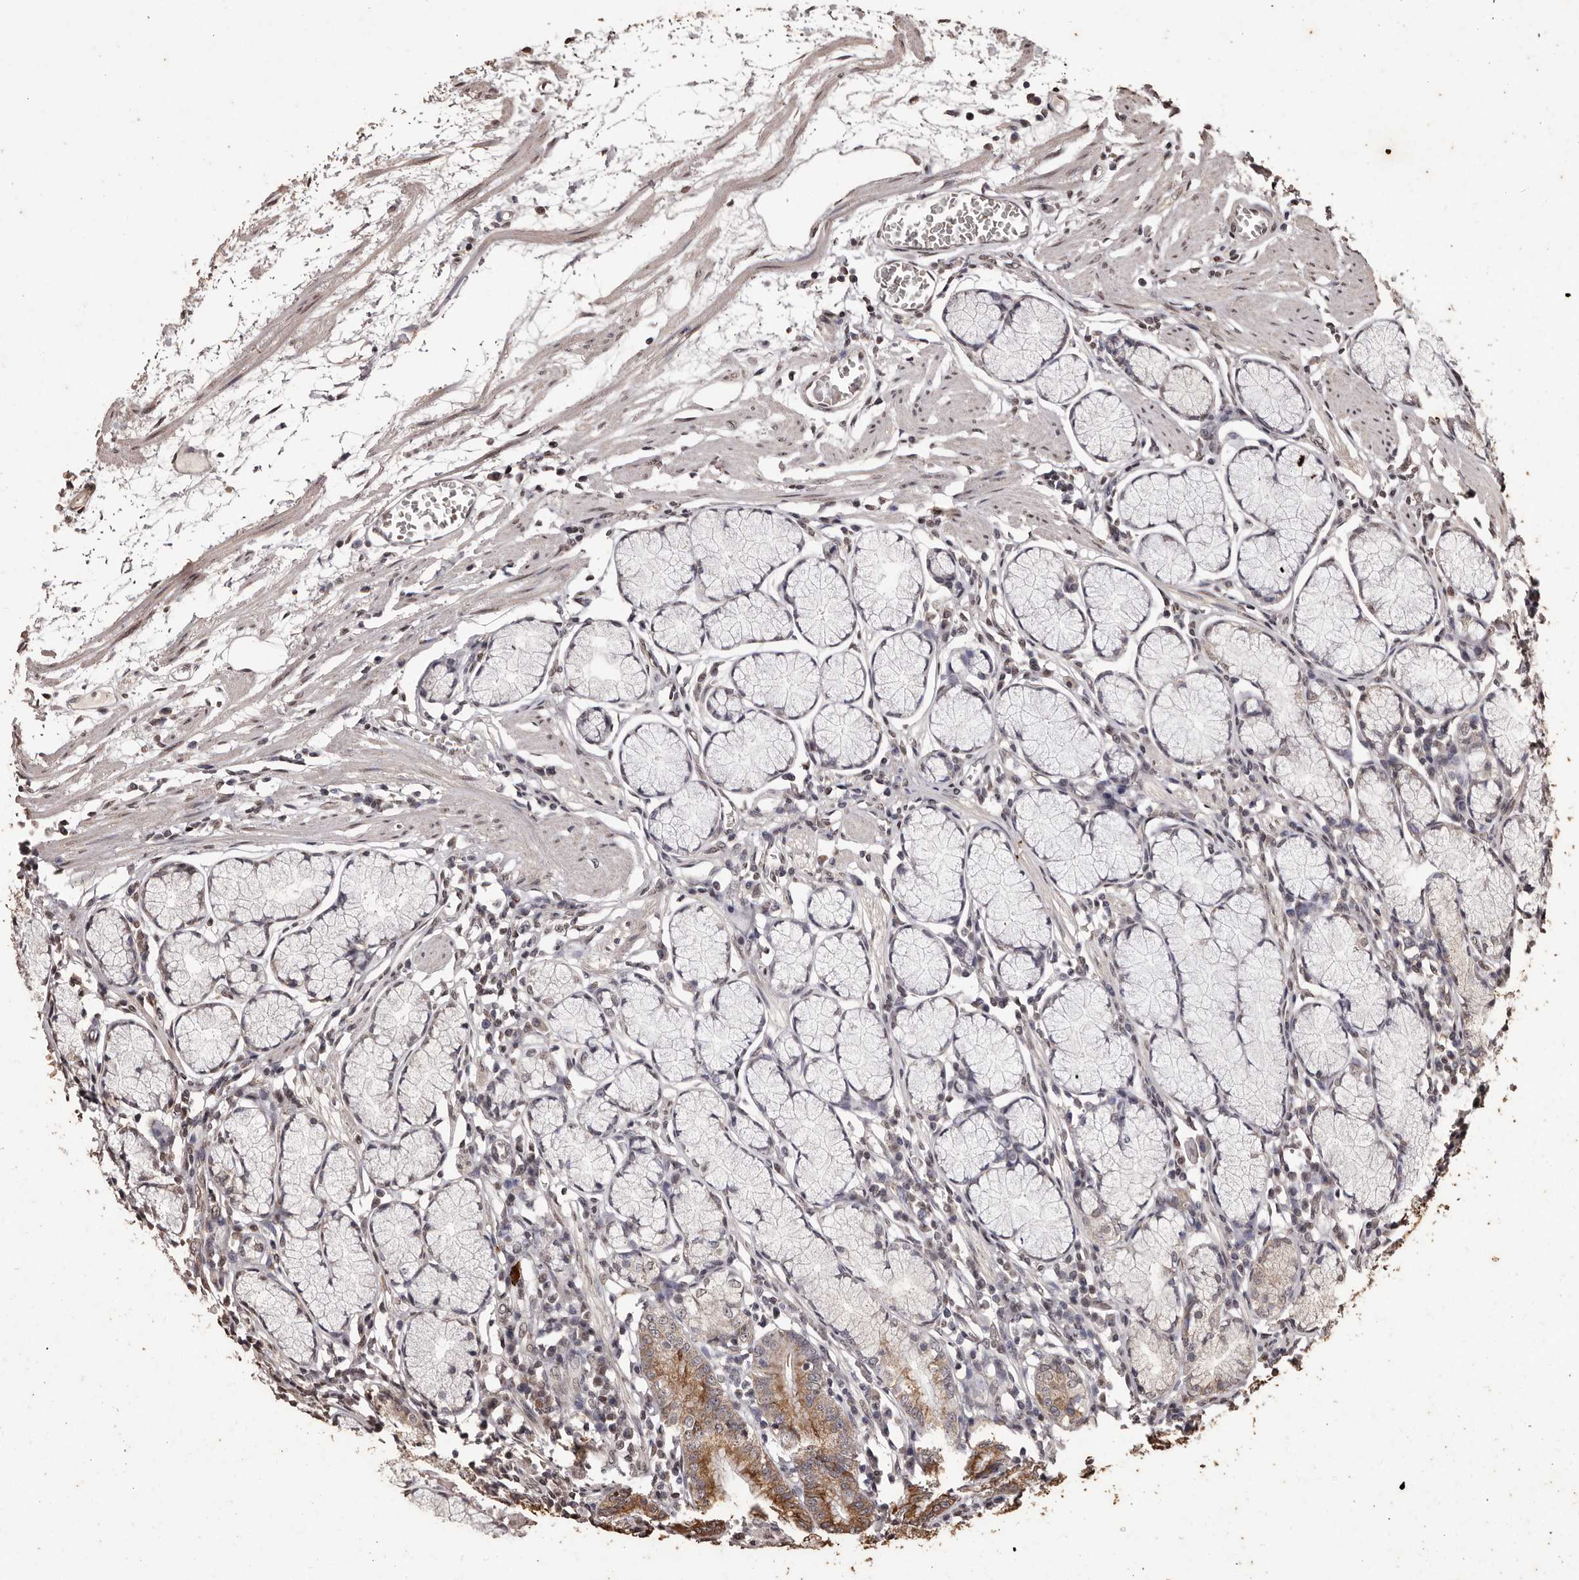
{"staining": {"intensity": "moderate", "quantity": "25%-75%", "location": "cytoplasmic/membranous,nuclear"}, "tissue": "stomach", "cell_type": "Glandular cells", "image_type": "normal", "snomed": [{"axis": "morphology", "description": "Normal tissue, NOS"}, {"axis": "topography", "description": "Stomach"}], "caption": "Immunohistochemistry (IHC) staining of normal stomach, which demonstrates medium levels of moderate cytoplasmic/membranous,nuclear expression in about 25%-75% of glandular cells indicating moderate cytoplasmic/membranous,nuclear protein expression. The staining was performed using DAB (3,3'-diaminobenzidine) (brown) for protein detection and nuclei were counterstained in hematoxylin (blue).", "gene": "NAV1", "patient": {"sex": "male", "age": 55}}